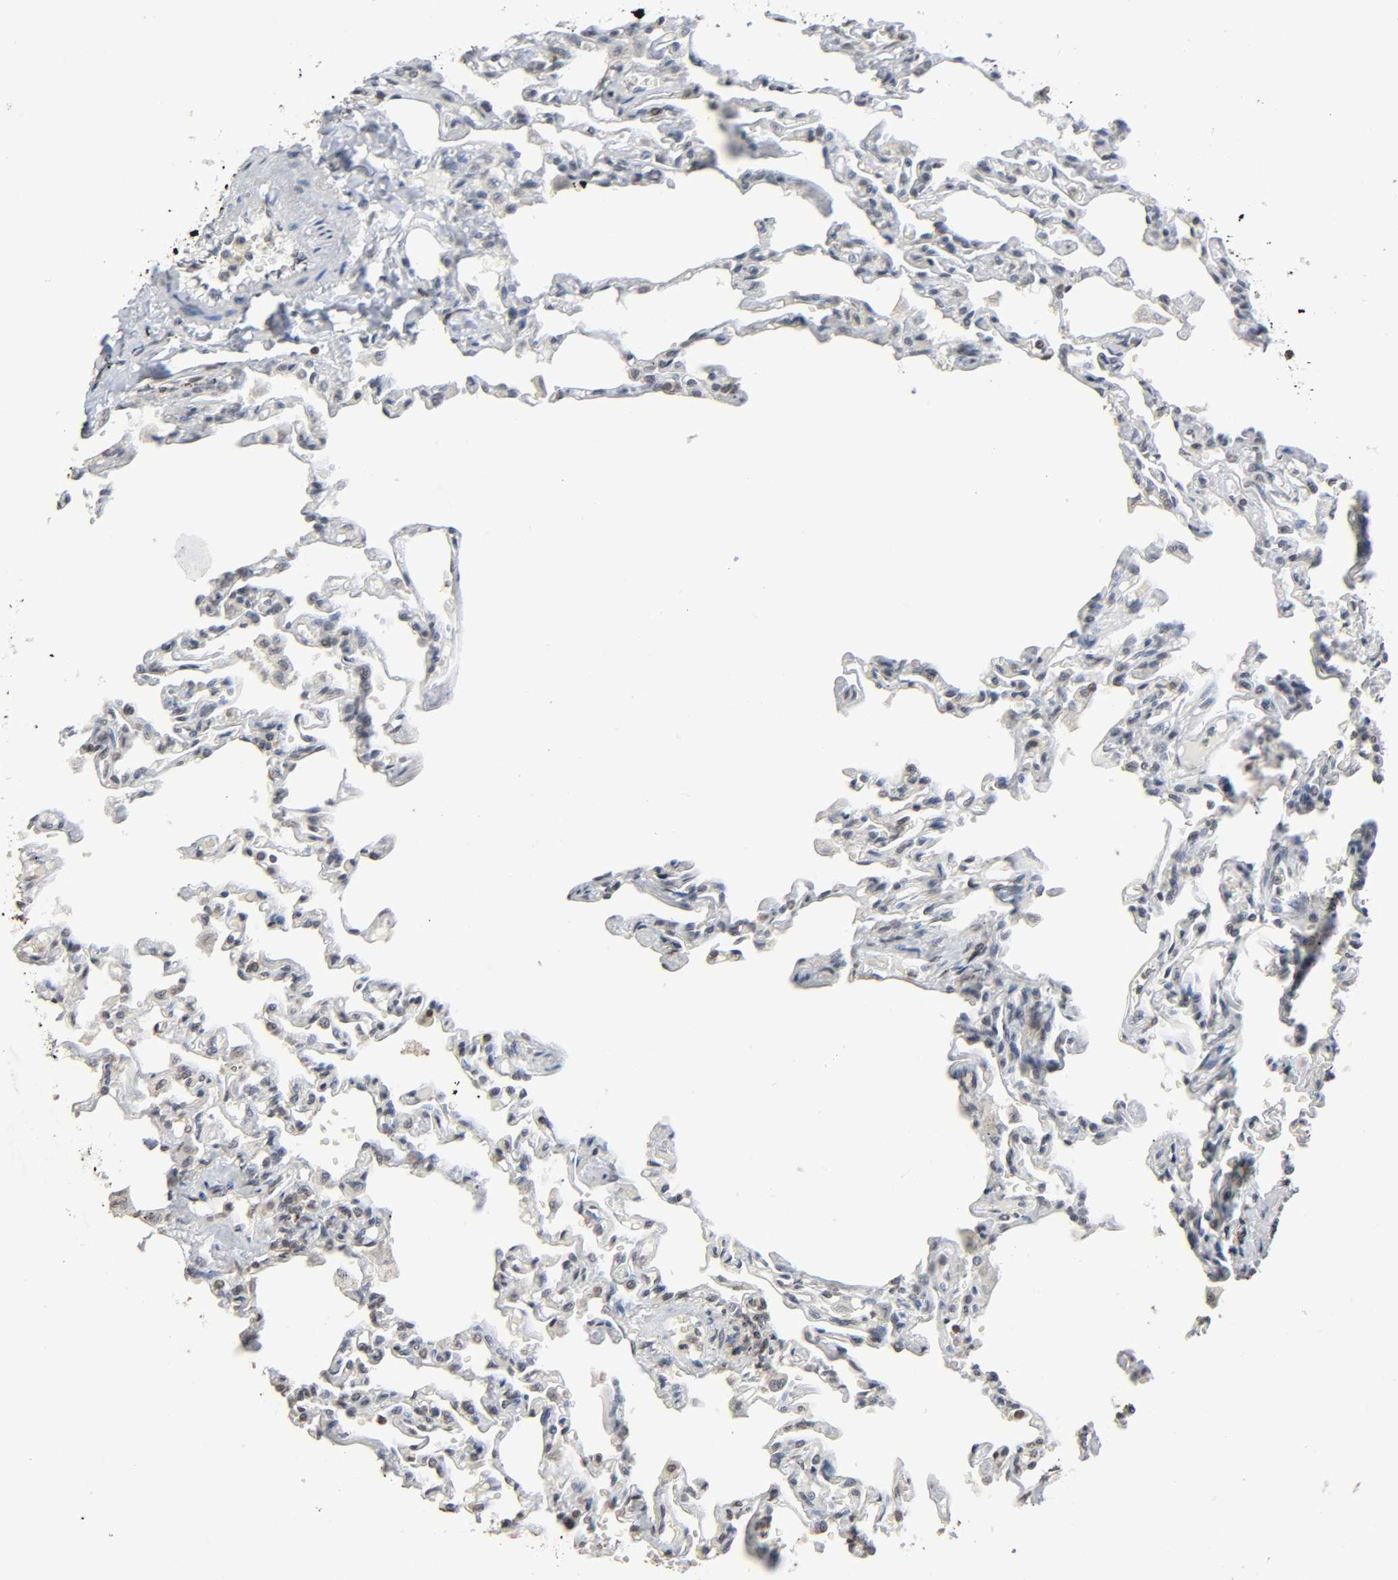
{"staining": {"intensity": "negative", "quantity": "none", "location": "none"}, "tissue": "lung", "cell_type": "Alveolar cells", "image_type": "normal", "snomed": [{"axis": "morphology", "description": "Normal tissue, NOS"}, {"axis": "topography", "description": "Lung"}], "caption": "Immunohistochemistry micrograph of unremarkable lung: lung stained with DAB (3,3'-diaminobenzidine) demonstrates no significant protein staining in alveolar cells.", "gene": "STK4", "patient": {"sex": "male", "age": 21}}